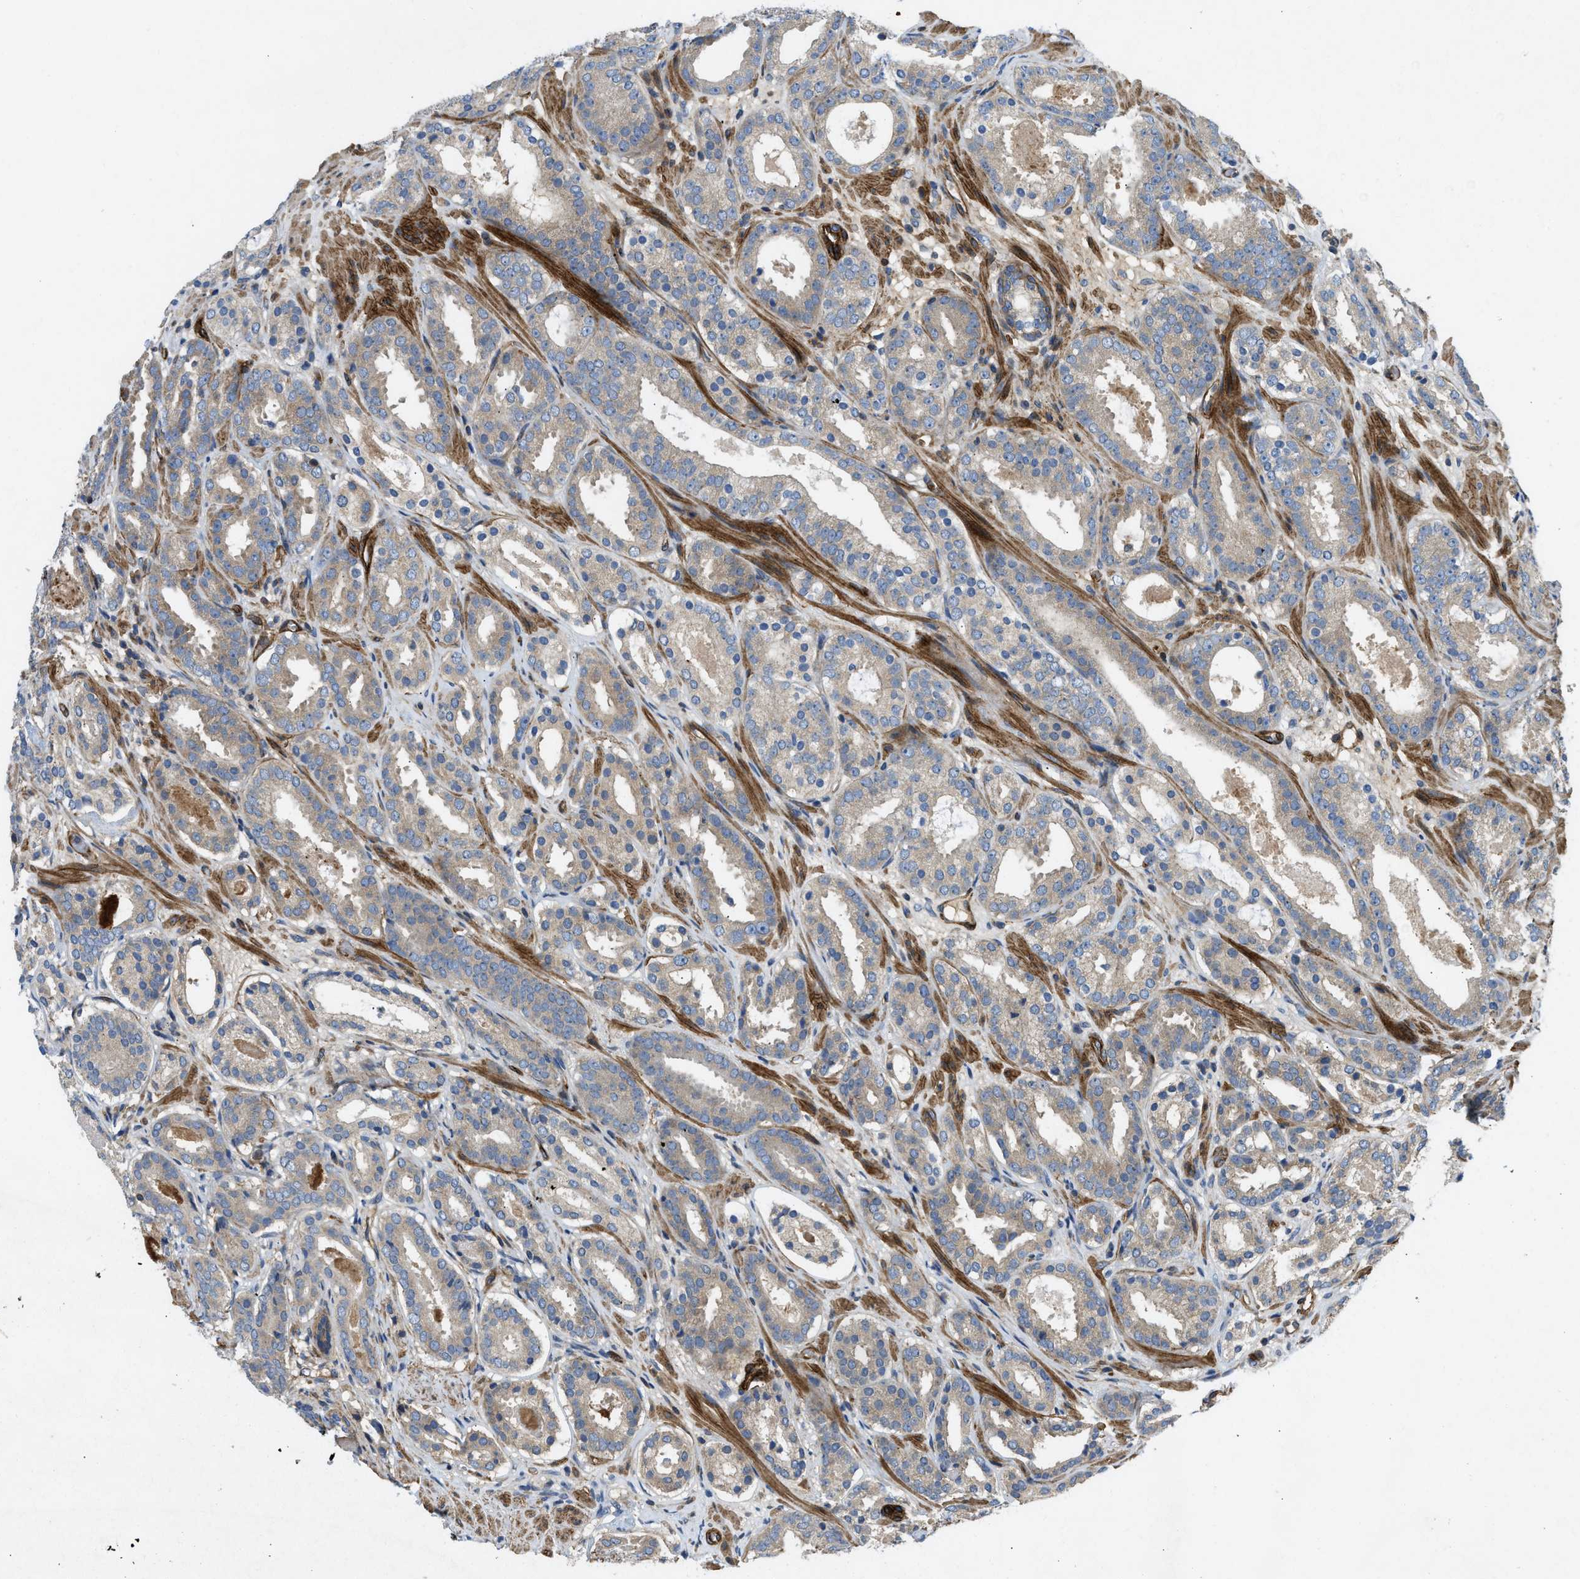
{"staining": {"intensity": "weak", "quantity": ">75%", "location": "cytoplasmic/membranous"}, "tissue": "prostate cancer", "cell_type": "Tumor cells", "image_type": "cancer", "snomed": [{"axis": "morphology", "description": "Adenocarcinoma, Low grade"}, {"axis": "topography", "description": "Prostate"}], "caption": "DAB (3,3'-diaminobenzidine) immunohistochemical staining of human prostate cancer (adenocarcinoma (low-grade)) demonstrates weak cytoplasmic/membranous protein positivity in about >75% of tumor cells.", "gene": "NYNRIN", "patient": {"sex": "male", "age": 69}}